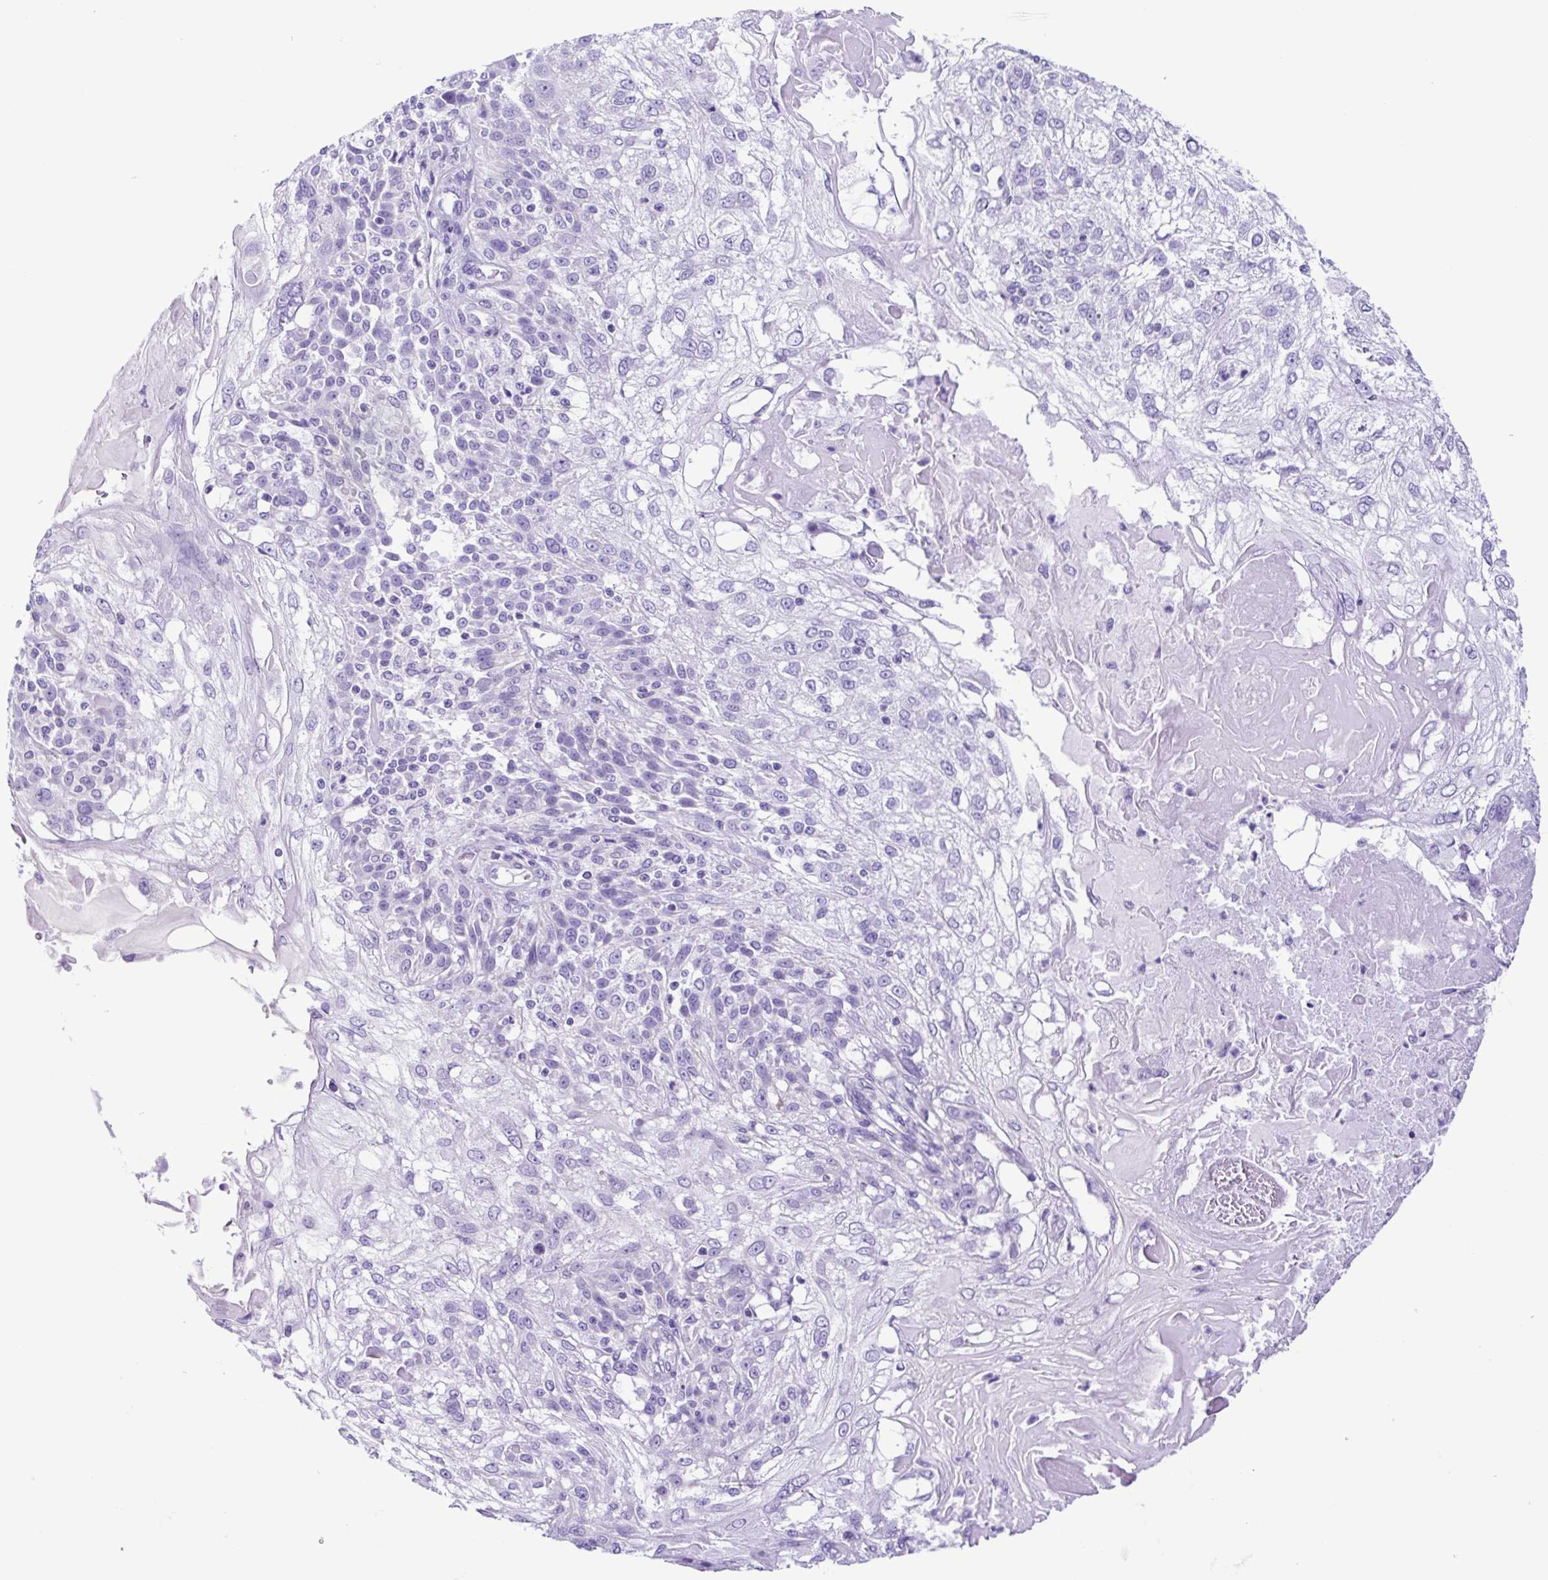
{"staining": {"intensity": "negative", "quantity": "none", "location": "none"}, "tissue": "skin cancer", "cell_type": "Tumor cells", "image_type": "cancer", "snomed": [{"axis": "morphology", "description": "Normal tissue, NOS"}, {"axis": "morphology", "description": "Squamous cell carcinoma, NOS"}, {"axis": "topography", "description": "Skin"}], "caption": "A micrograph of human squamous cell carcinoma (skin) is negative for staining in tumor cells. The staining is performed using DAB brown chromogen with nuclei counter-stained in using hematoxylin.", "gene": "ACTRT3", "patient": {"sex": "female", "age": 83}}